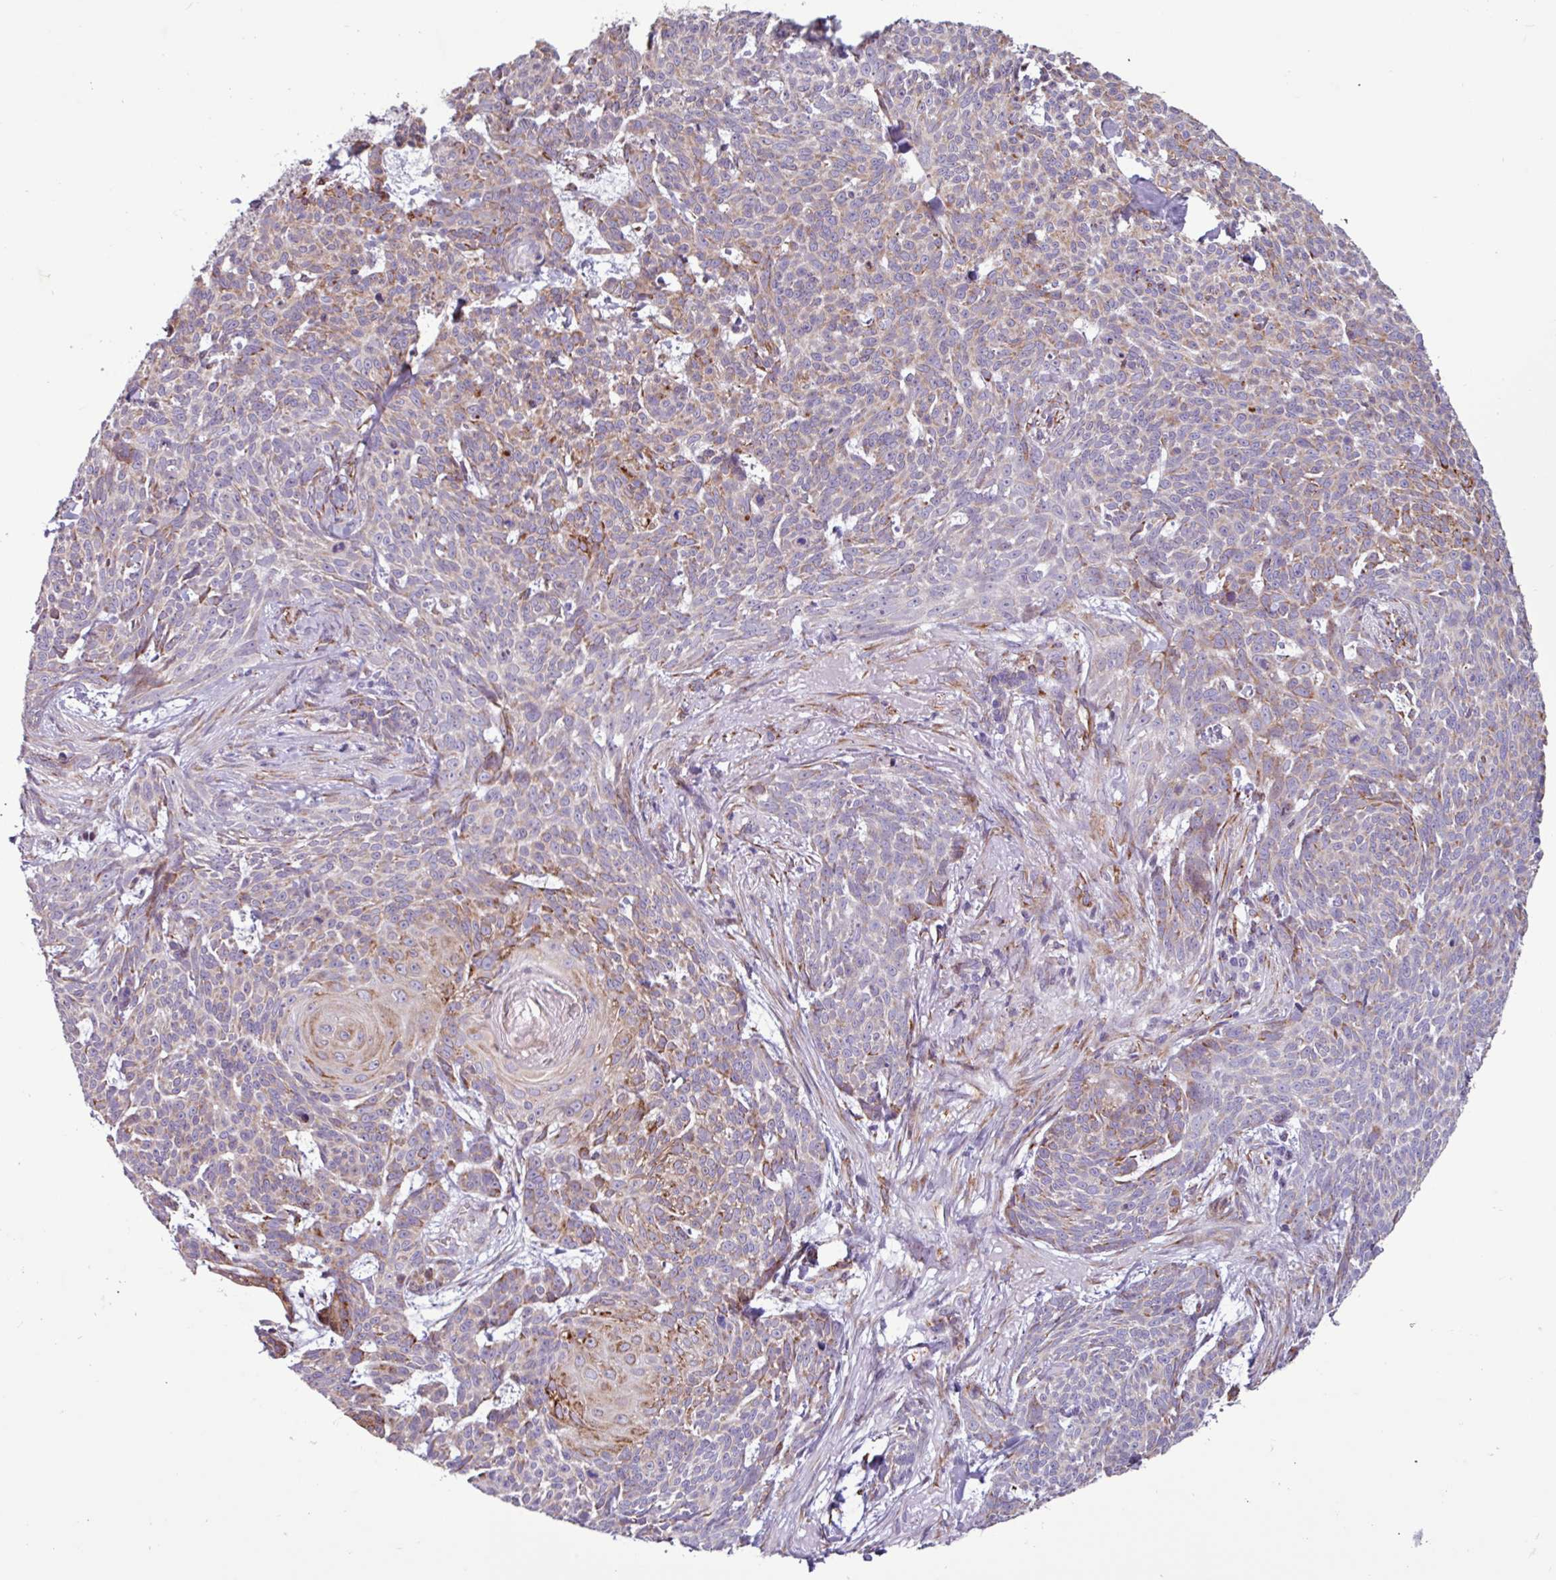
{"staining": {"intensity": "moderate", "quantity": "25%-75%", "location": "cytoplasmic/membranous"}, "tissue": "skin cancer", "cell_type": "Tumor cells", "image_type": "cancer", "snomed": [{"axis": "morphology", "description": "Basal cell carcinoma"}, {"axis": "topography", "description": "Skin"}], "caption": "Immunohistochemical staining of basal cell carcinoma (skin) demonstrates medium levels of moderate cytoplasmic/membranous protein positivity in about 25%-75% of tumor cells.", "gene": "PPP1R35", "patient": {"sex": "female", "age": 93}}